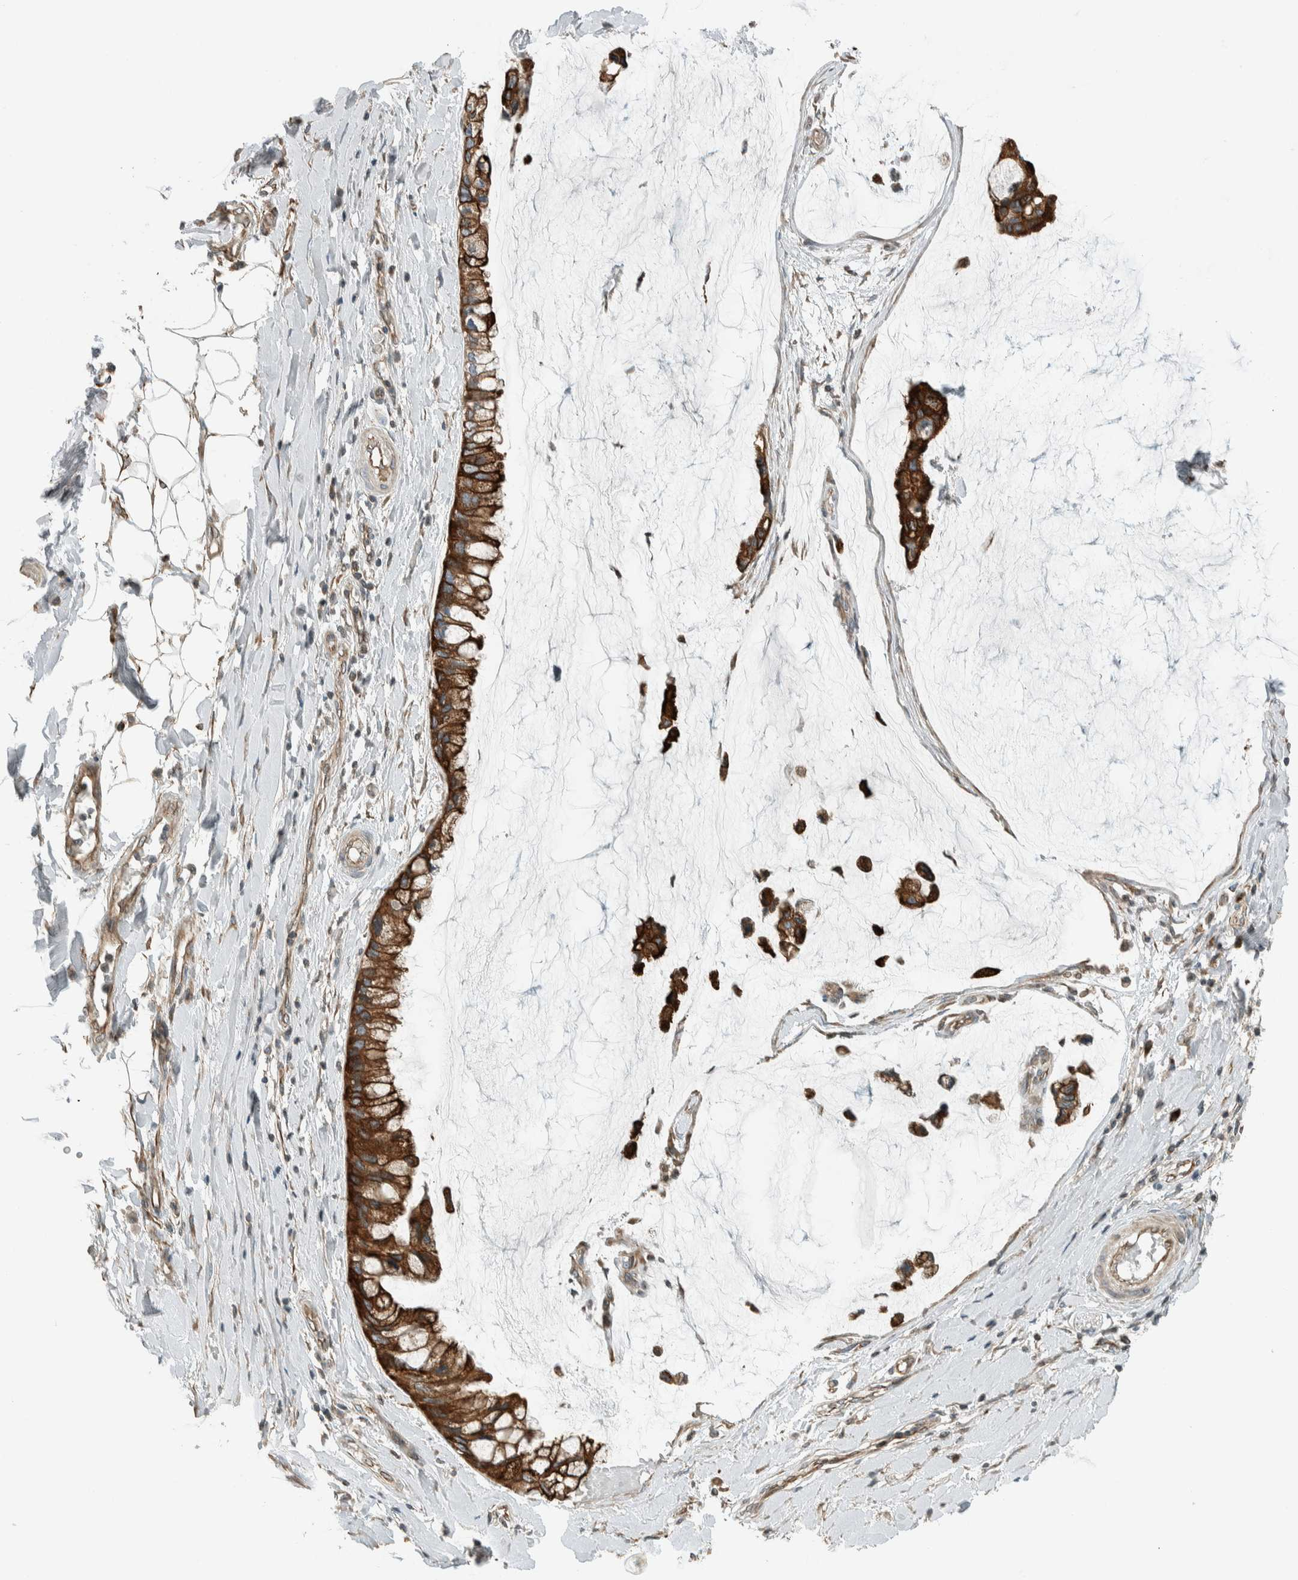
{"staining": {"intensity": "moderate", "quantity": ">75%", "location": "cytoplasmic/membranous"}, "tissue": "ovarian cancer", "cell_type": "Tumor cells", "image_type": "cancer", "snomed": [{"axis": "morphology", "description": "Cystadenocarcinoma, mucinous, NOS"}, {"axis": "topography", "description": "Ovary"}], "caption": "Immunohistochemistry (IHC) staining of ovarian cancer (mucinous cystadenocarcinoma), which reveals medium levels of moderate cytoplasmic/membranous staining in about >75% of tumor cells indicating moderate cytoplasmic/membranous protein expression. The staining was performed using DAB (brown) for protein detection and nuclei were counterstained in hematoxylin (blue).", "gene": "SEL1L", "patient": {"sex": "female", "age": 39}}